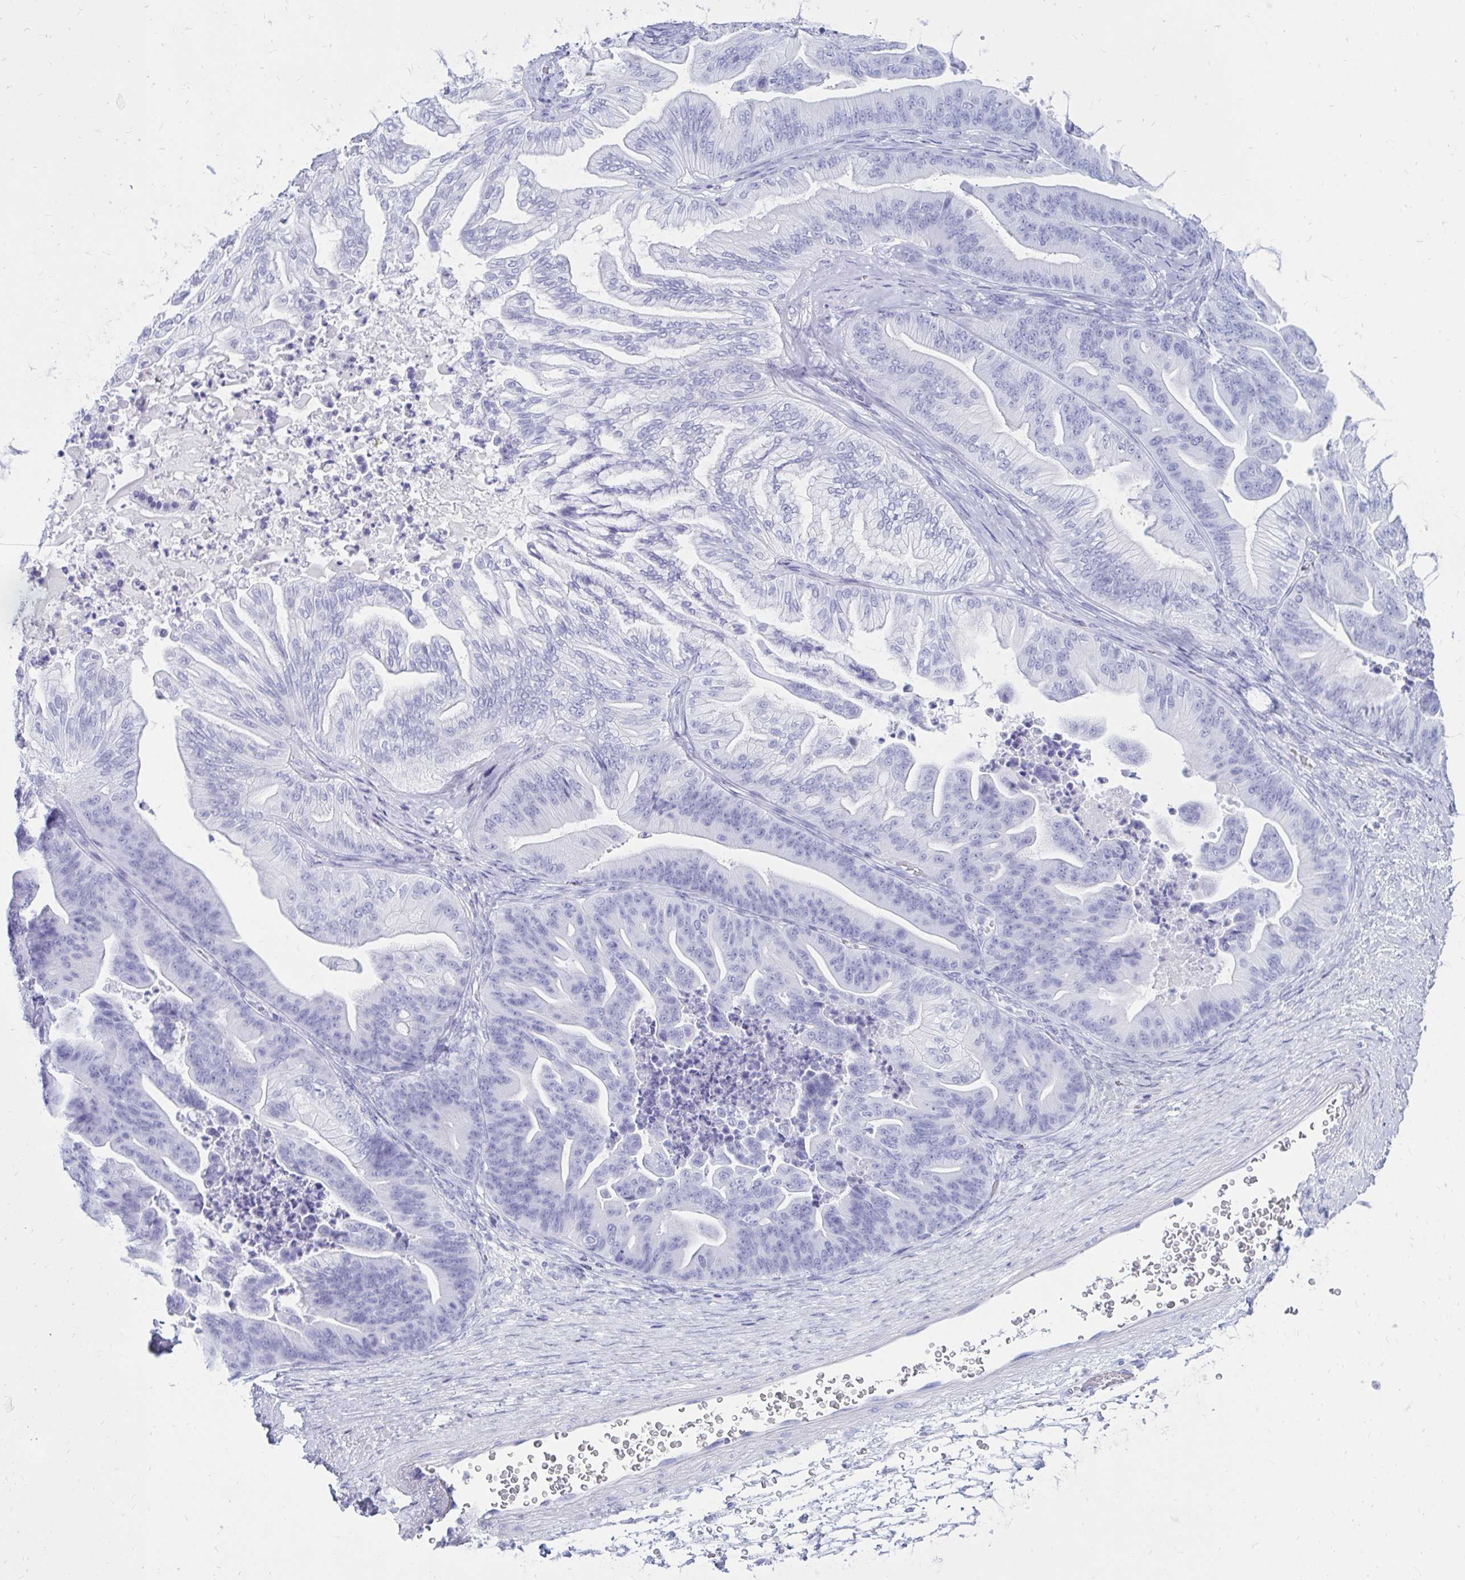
{"staining": {"intensity": "negative", "quantity": "none", "location": "none"}, "tissue": "ovarian cancer", "cell_type": "Tumor cells", "image_type": "cancer", "snomed": [{"axis": "morphology", "description": "Cystadenocarcinoma, mucinous, NOS"}, {"axis": "topography", "description": "Ovary"}], "caption": "Immunohistochemical staining of ovarian cancer (mucinous cystadenocarcinoma) displays no significant expression in tumor cells. Nuclei are stained in blue.", "gene": "OR10R2", "patient": {"sex": "female", "age": 67}}